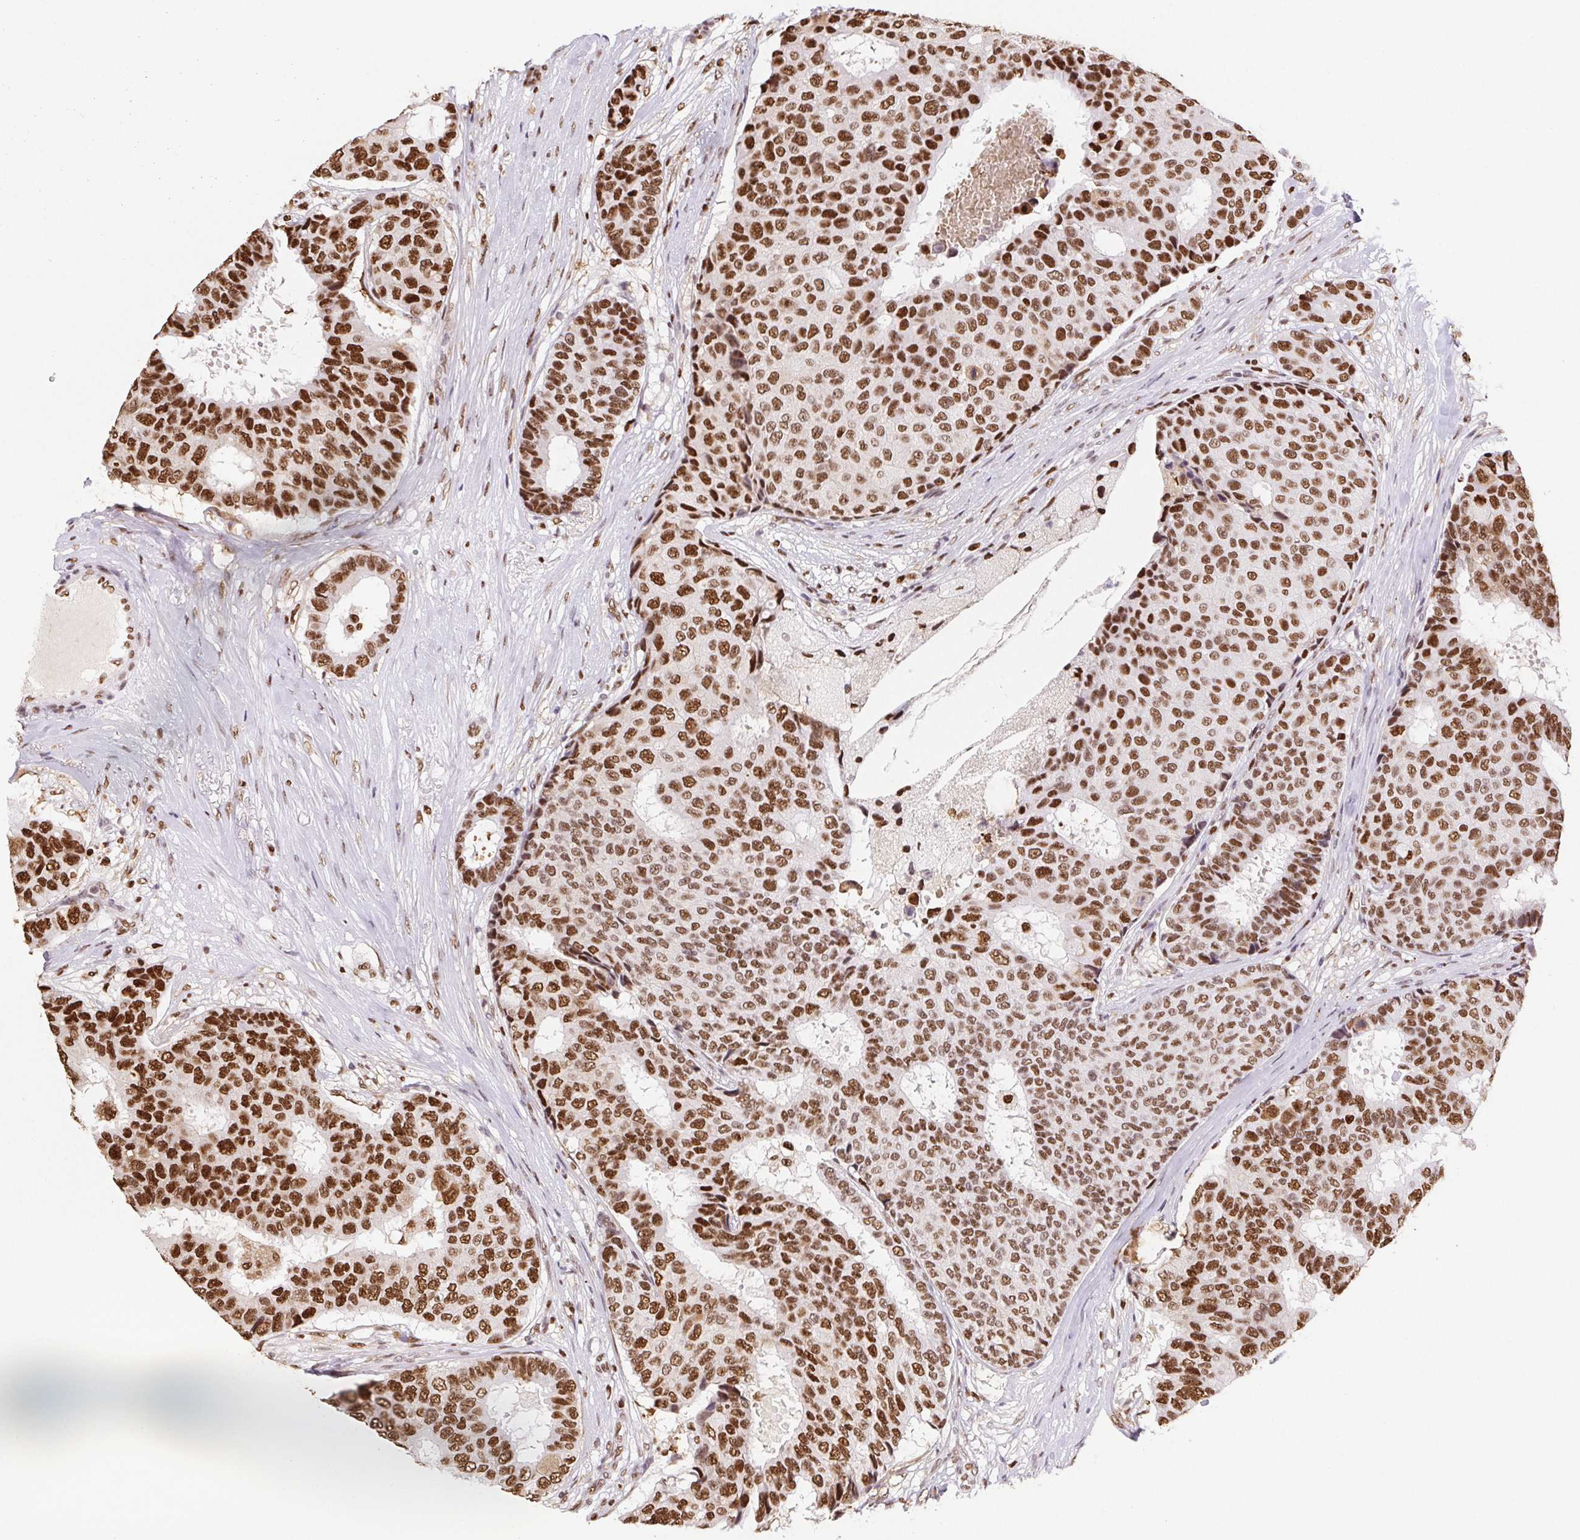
{"staining": {"intensity": "moderate", "quantity": ">75%", "location": "nuclear"}, "tissue": "breast cancer", "cell_type": "Tumor cells", "image_type": "cancer", "snomed": [{"axis": "morphology", "description": "Duct carcinoma"}, {"axis": "topography", "description": "Breast"}], "caption": "There is medium levels of moderate nuclear positivity in tumor cells of breast infiltrating ductal carcinoma, as demonstrated by immunohistochemical staining (brown color).", "gene": "SET", "patient": {"sex": "female", "age": 75}}